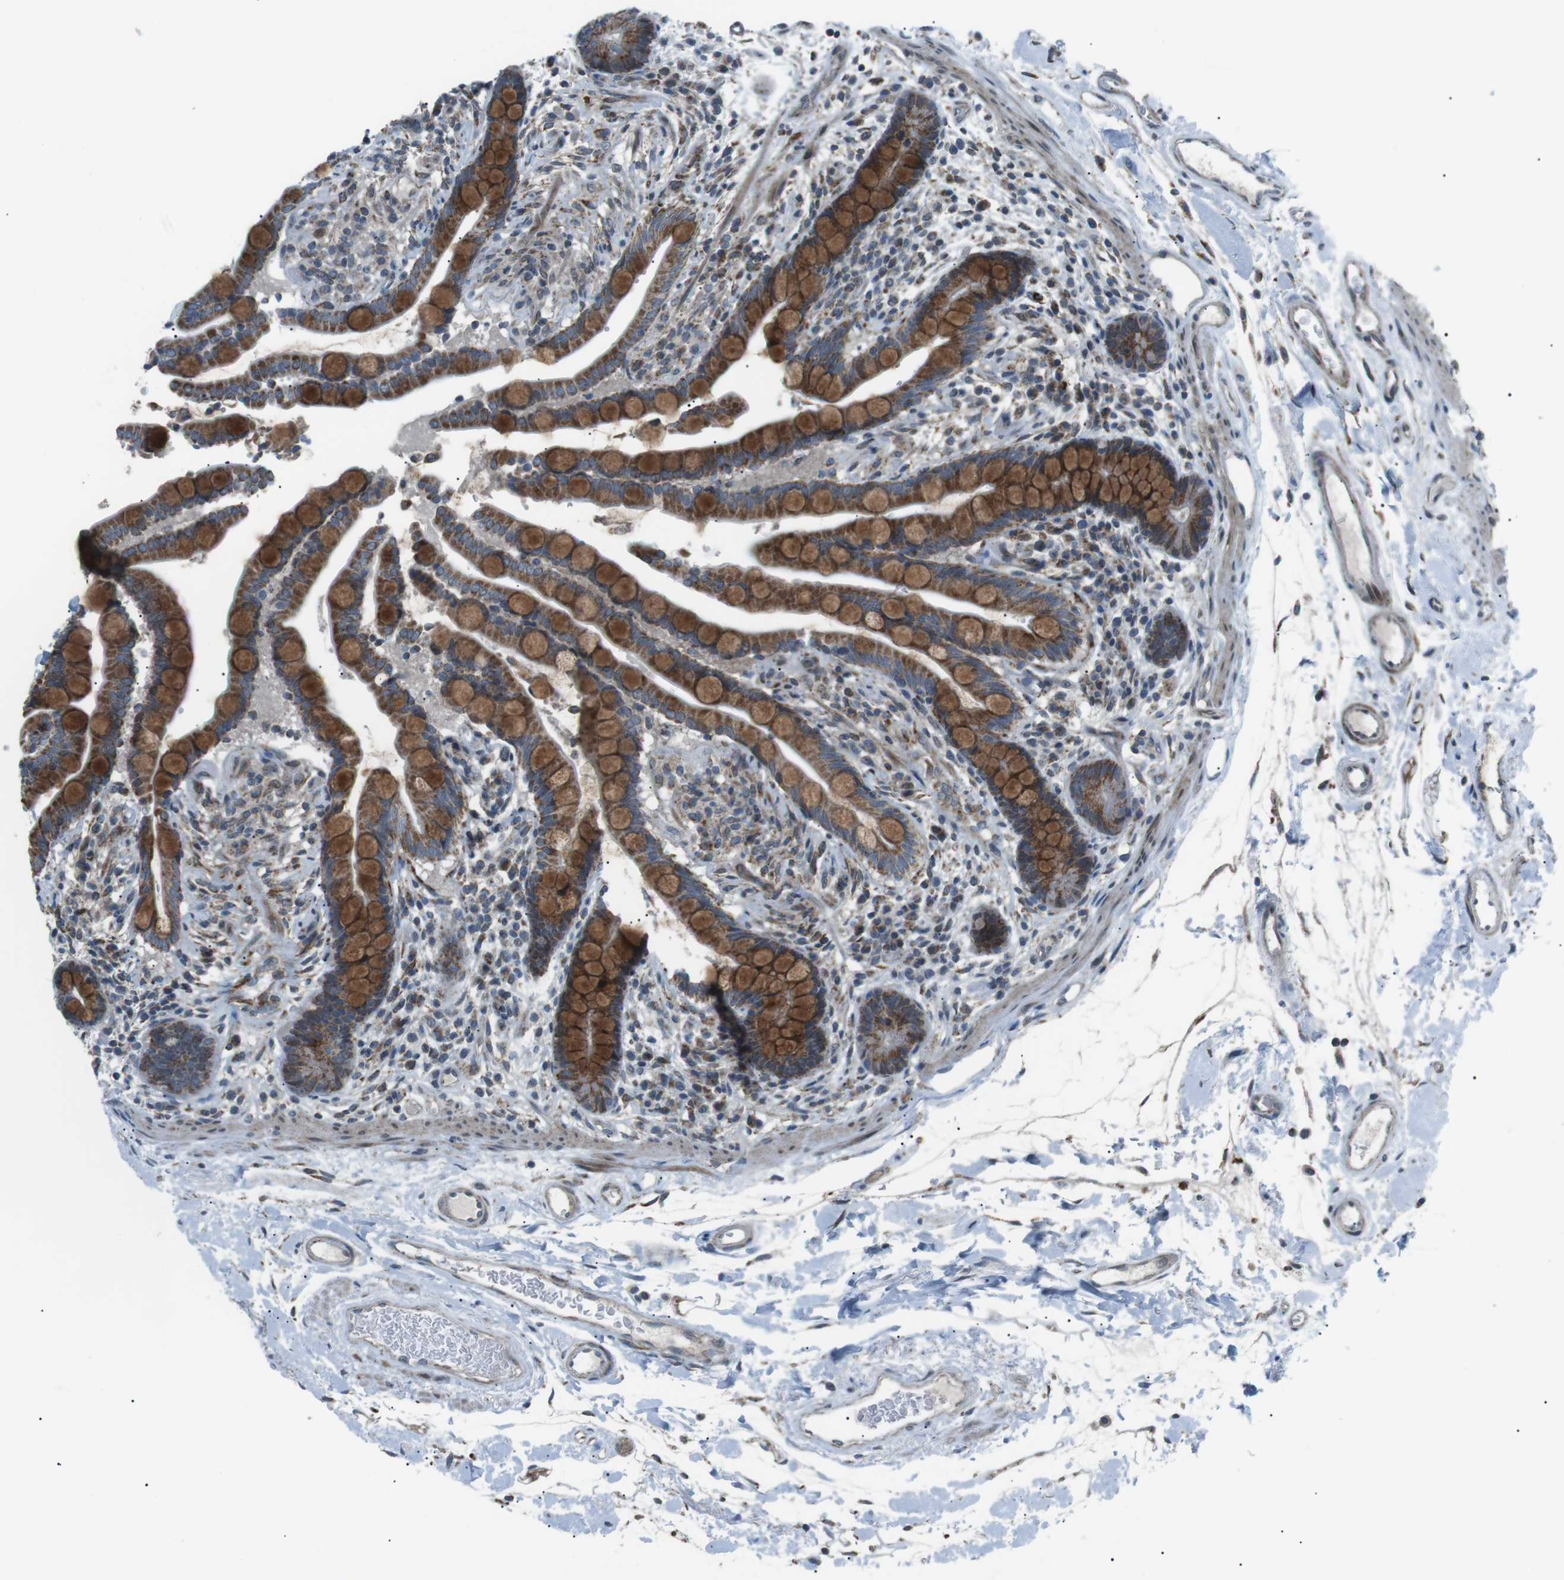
{"staining": {"intensity": "negative", "quantity": "none", "location": "none"}, "tissue": "colon", "cell_type": "Endothelial cells", "image_type": "normal", "snomed": [{"axis": "morphology", "description": "Normal tissue, NOS"}, {"axis": "topography", "description": "Colon"}], "caption": "DAB immunohistochemical staining of unremarkable colon reveals no significant expression in endothelial cells. (DAB immunohistochemistry (IHC) visualized using brightfield microscopy, high magnification).", "gene": "ARID5B", "patient": {"sex": "male", "age": 73}}